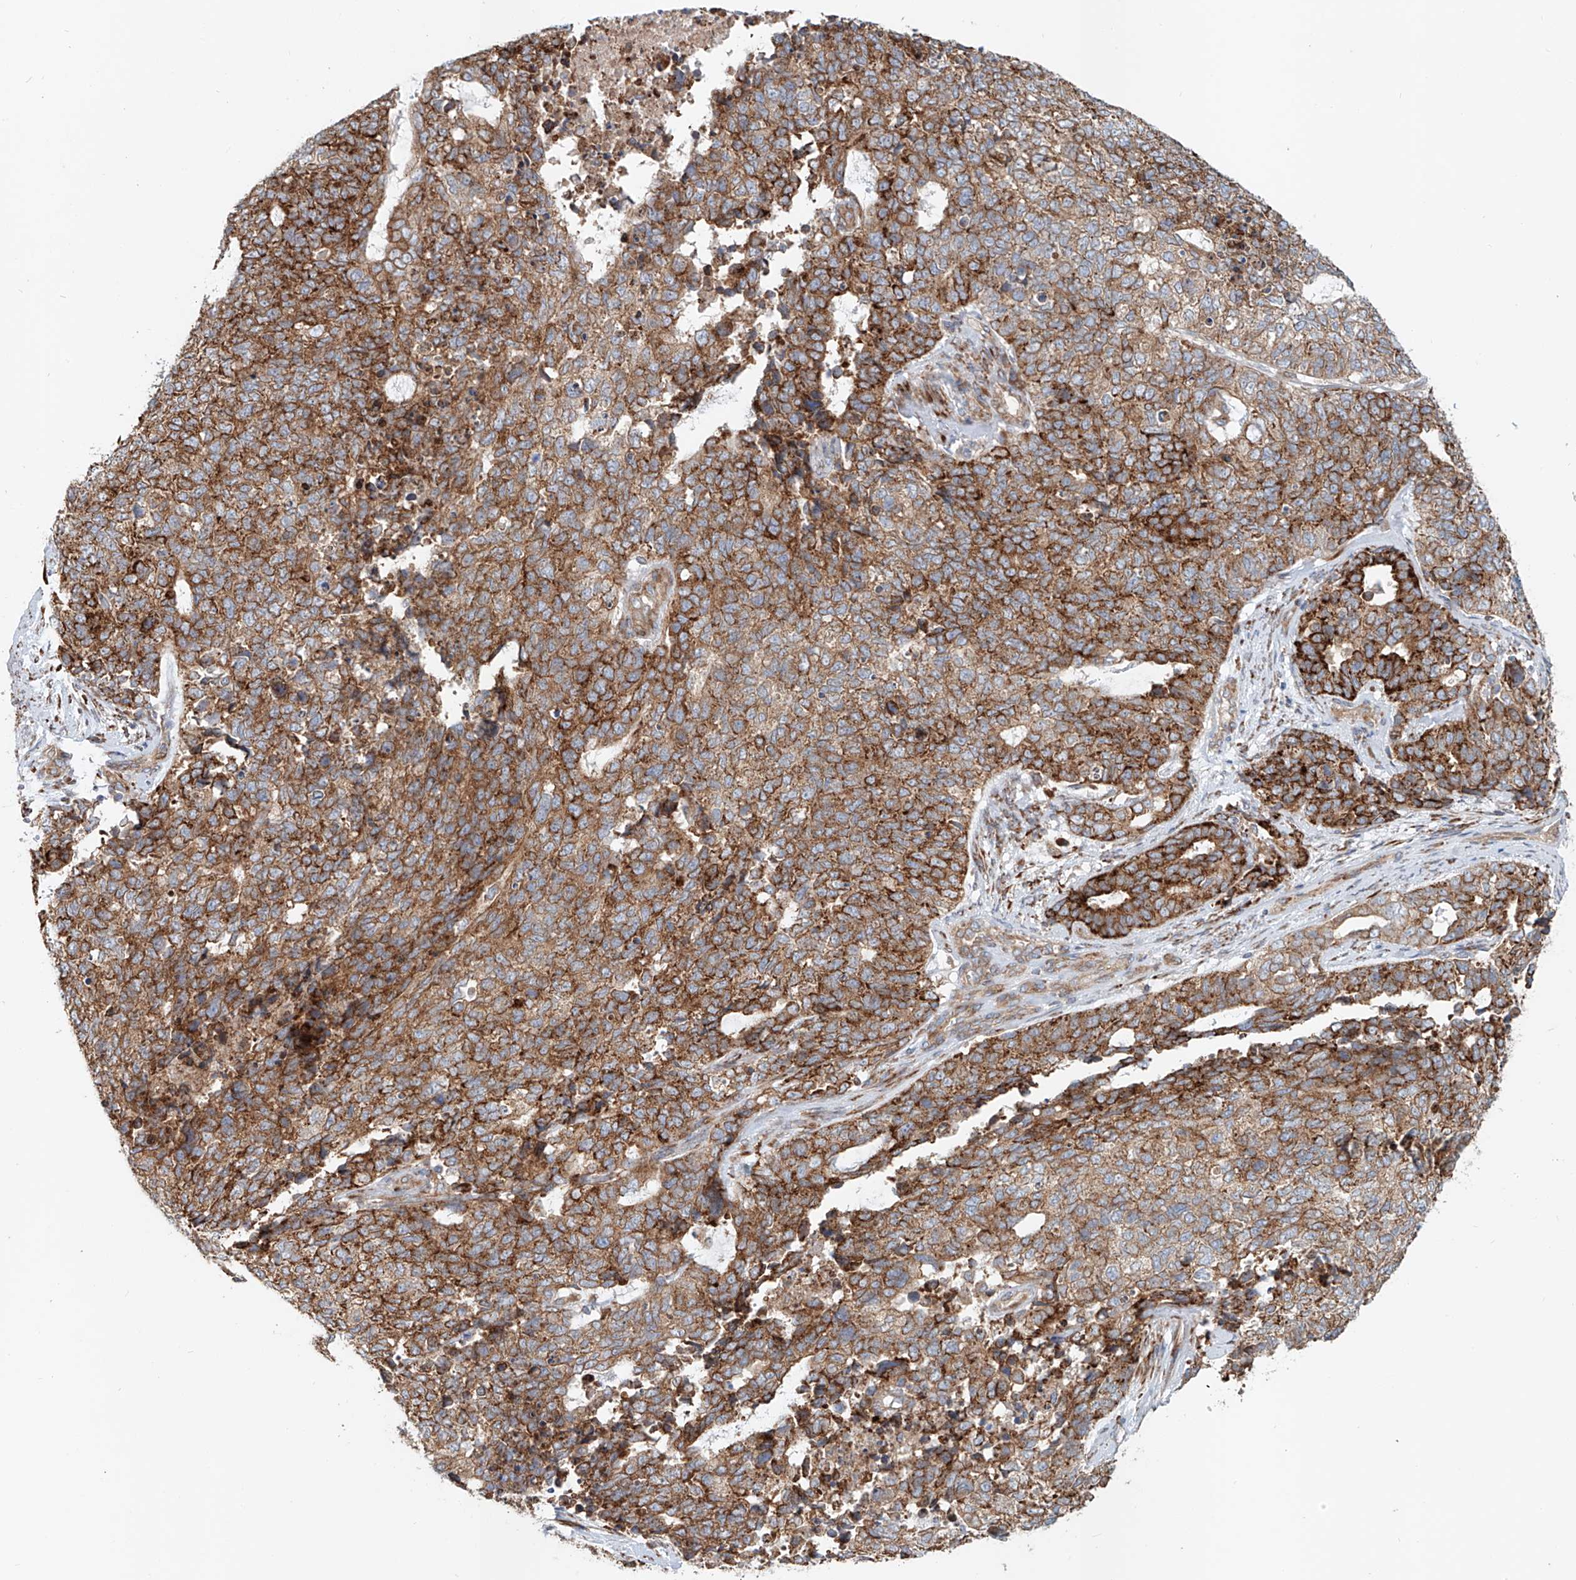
{"staining": {"intensity": "strong", "quantity": ">75%", "location": "cytoplasmic/membranous"}, "tissue": "cervical cancer", "cell_type": "Tumor cells", "image_type": "cancer", "snomed": [{"axis": "morphology", "description": "Squamous cell carcinoma, NOS"}, {"axis": "topography", "description": "Cervix"}], "caption": "The photomicrograph demonstrates staining of cervical cancer (squamous cell carcinoma), revealing strong cytoplasmic/membranous protein expression (brown color) within tumor cells.", "gene": "SNAP29", "patient": {"sex": "female", "age": 63}}